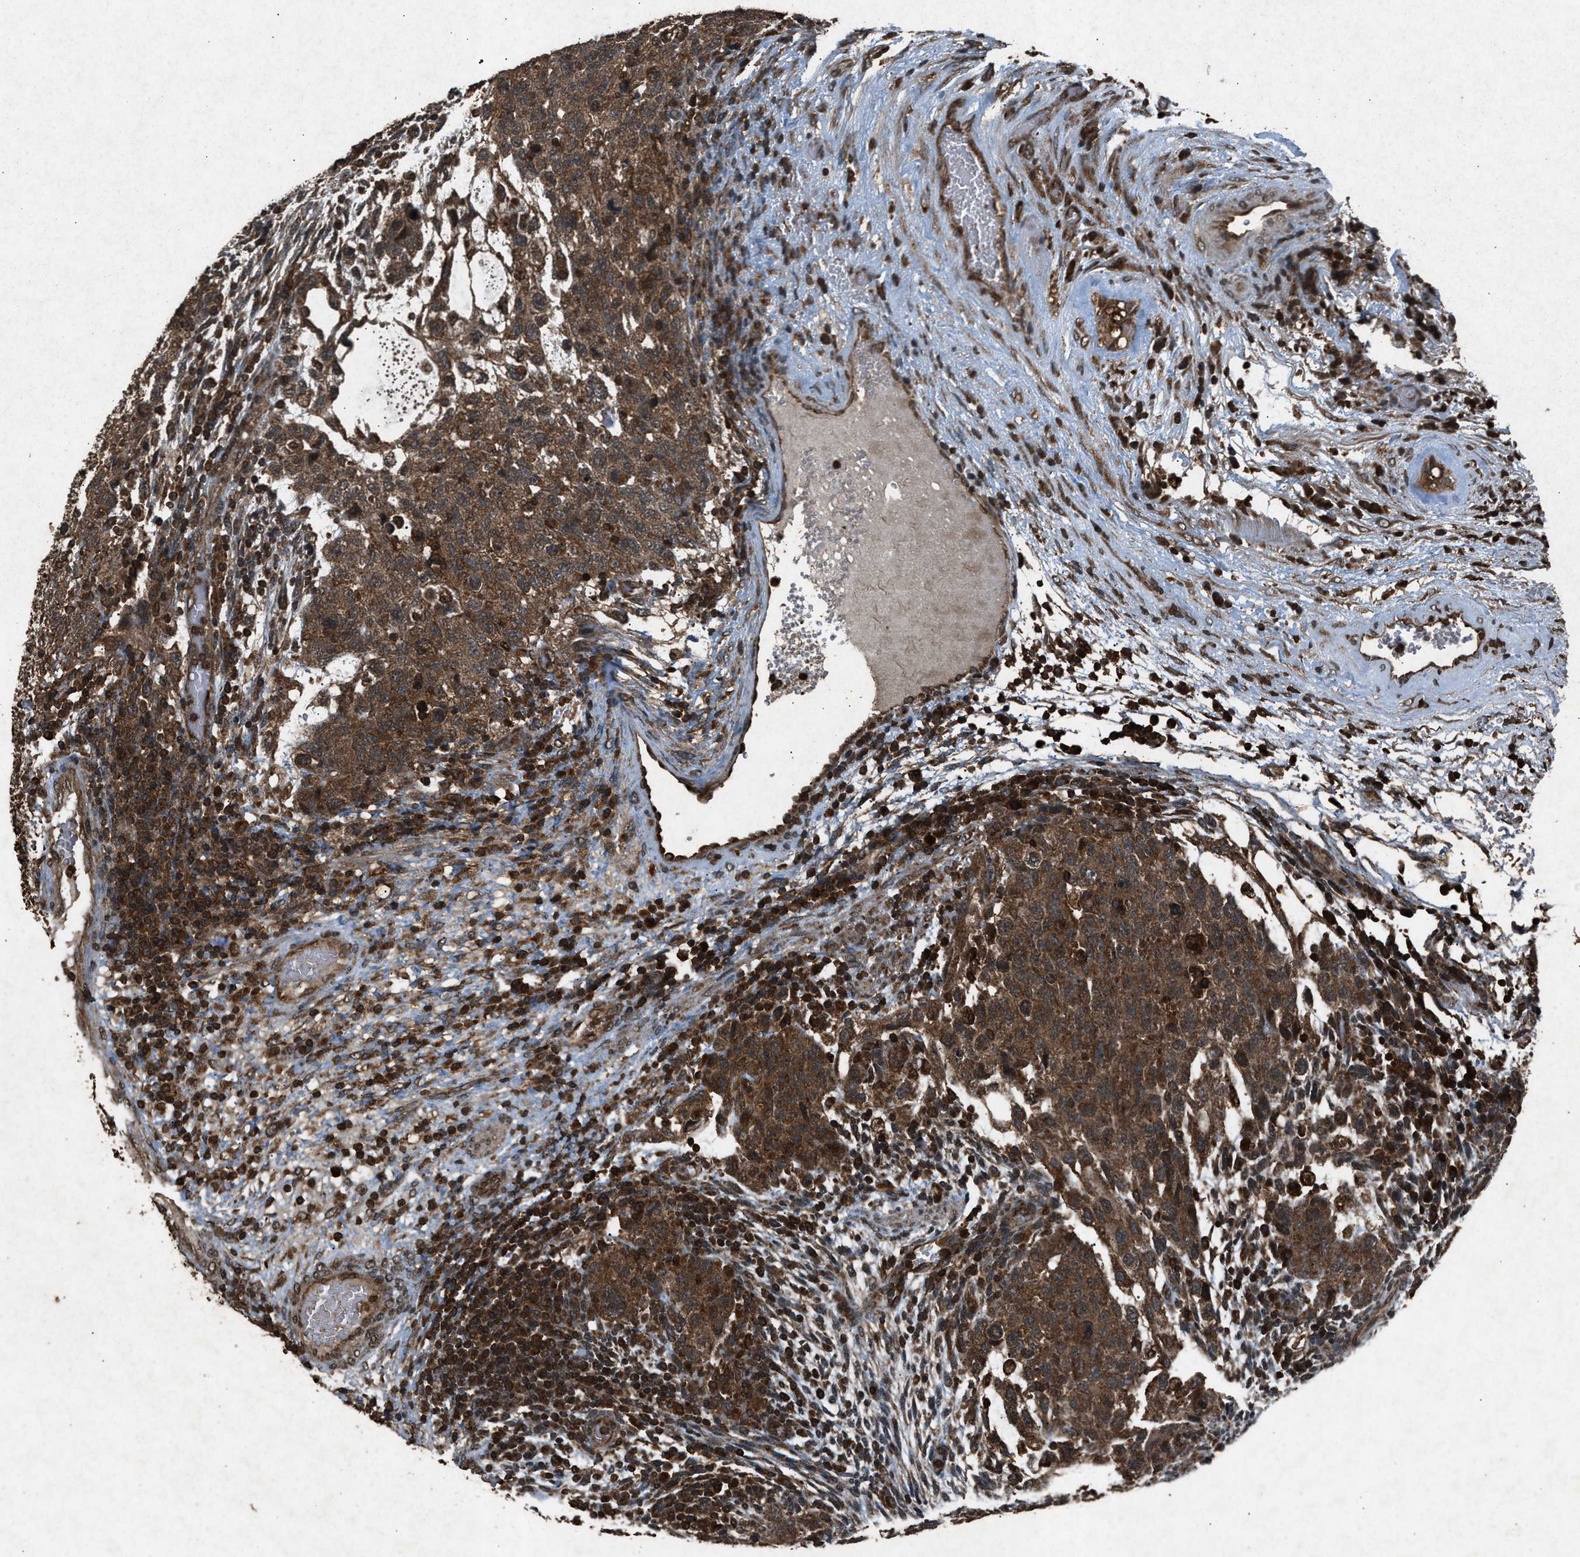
{"staining": {"intensity": "strong", "quantity": ">75%", "location": "cytoplasmic/membranous"}, "tissue": "testis cancer", "cell_type": "Tumor cells", "image_type": "cancer", "snomed": [{"axis": "morphology", "description": "Normal tissue, NOS"}, {"axis": "morphology", "description": "Carcinoma, Embryonal, NOS"}, {"axis": "topography", "description": "Testis"}], "caption": "This is an image of IHC staining of embryonal carcinoma (testis), which shows strong staining in the cytoplasmic/membranous of tumor cells.", "gene": "OAS1", "patient": {"sex": "male", "age": 36}}